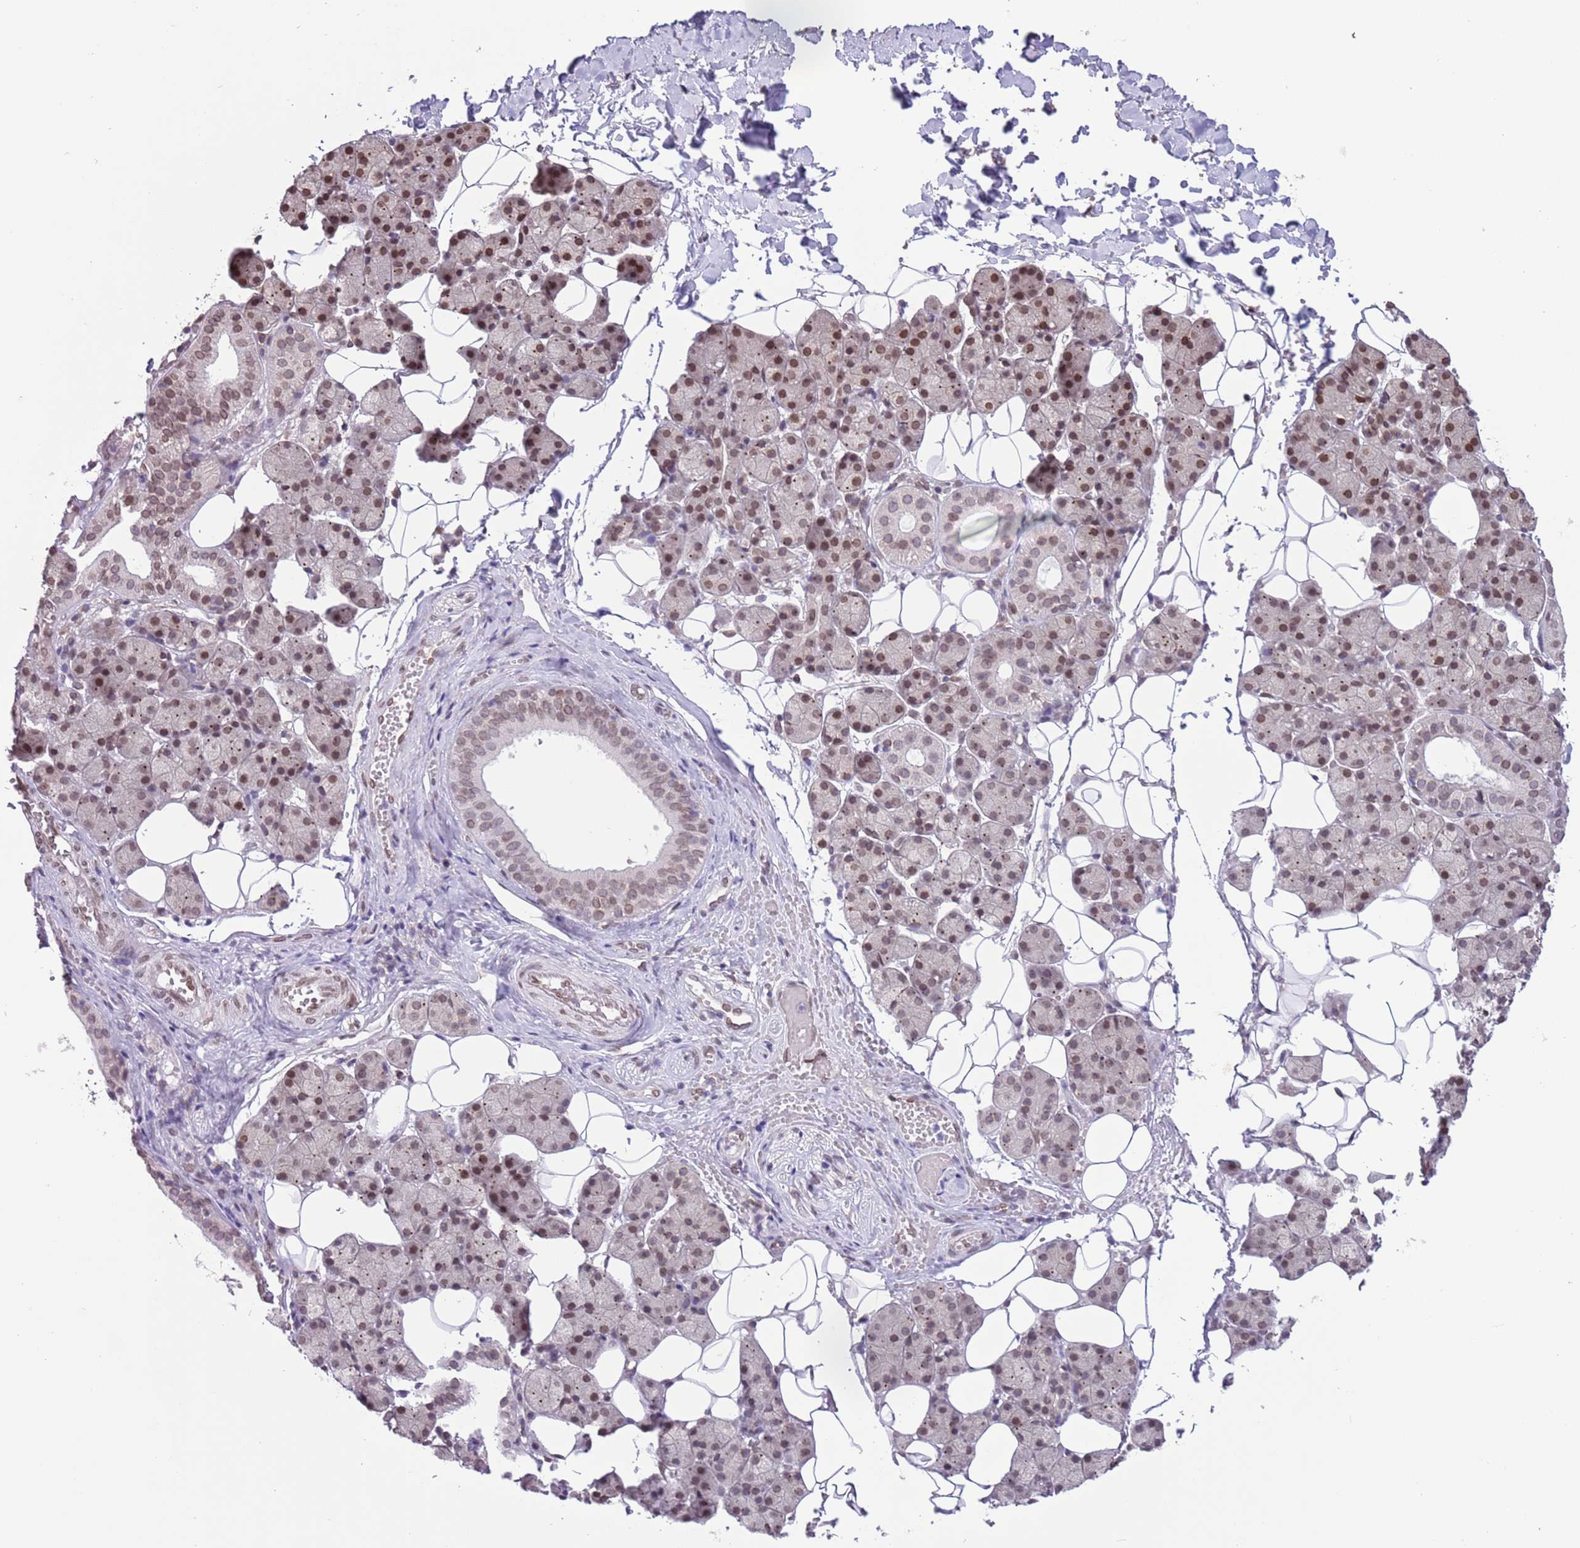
{"staining": {"intensity": "moderate", "quantity": "25%-75%", "location": "nuclear"}, "tissue": "salivary gland", "cell_type": "Glandular cells", "image_type": "normal", "snomed": [{"axis": "morphology", "description": "Normal tissue, NOS"}, {"axis": "topography", "description": "Salivary gland"}], "caption": "Protein expression analysis of normal human salivary gland reveals moderate nuclear expression in approximately 25%-75% of glandular cells. (DAB = brown stain, brightfield microscopy at high magnification).", "gene": "ZGLP1", "patient": {"sex": "female", "age": 33}}